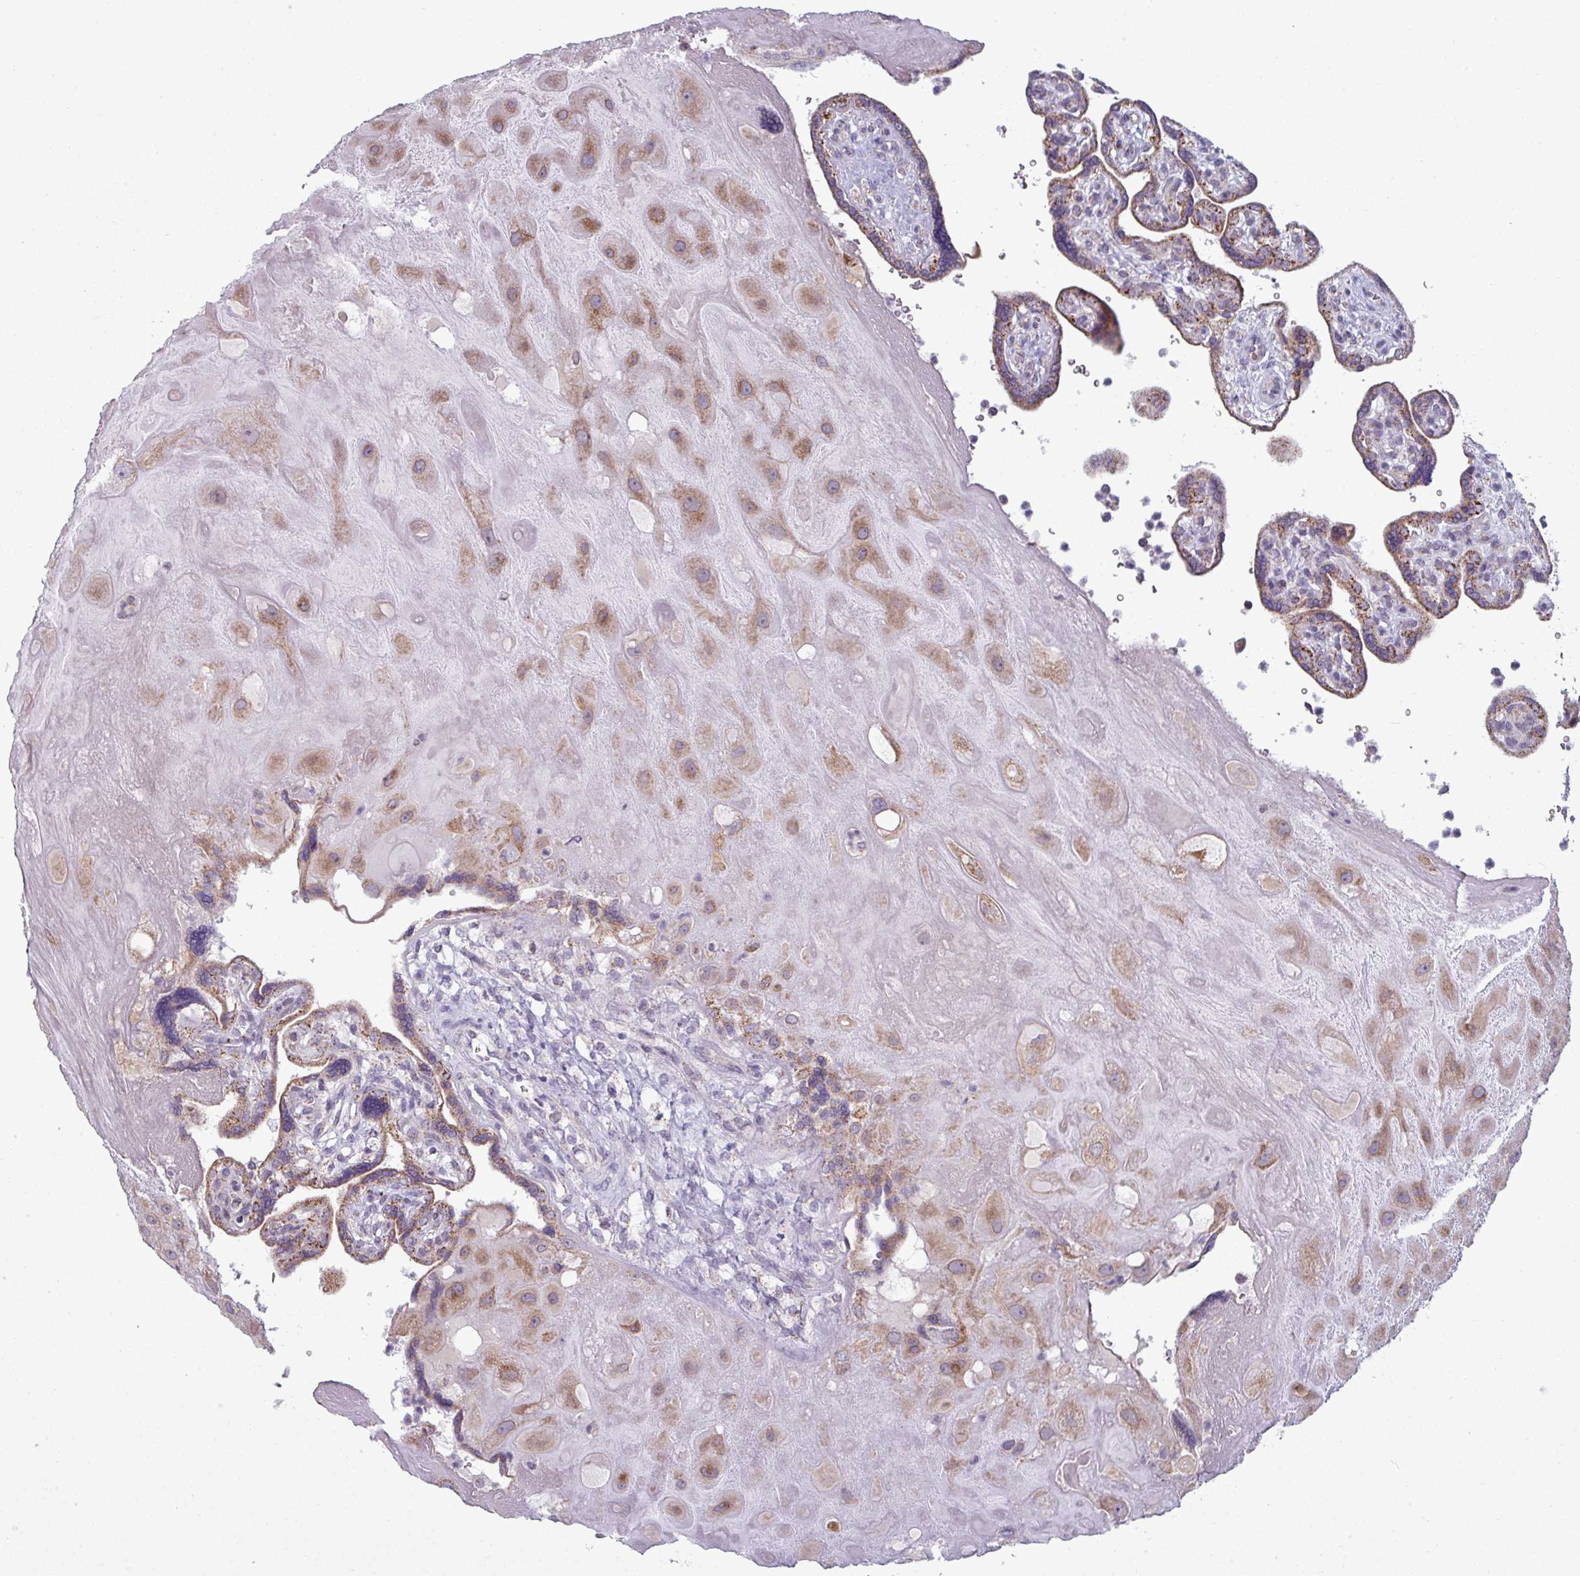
{"staining": {"intensity": "moderate", "quantity": ">75%", "location": "cytoplasmic/membranous"}, "tissue": "placenta", "cell_type": "Decidual cells", "image_type": "normal", "snomed": [{"axis": "morphology", "description": "Normal tissue, NOS"}, {"axis": "topography", "description": "Placenta"}], "caption": "Immunohistochemistry (IHC) of unremarkable placenta shows medium levels of moderate cytoplasmic/membranous positivity in approximately >75% of decidual cells.", "gene": "ZNF615", "patient": {"sex": "female", "age": 39}}